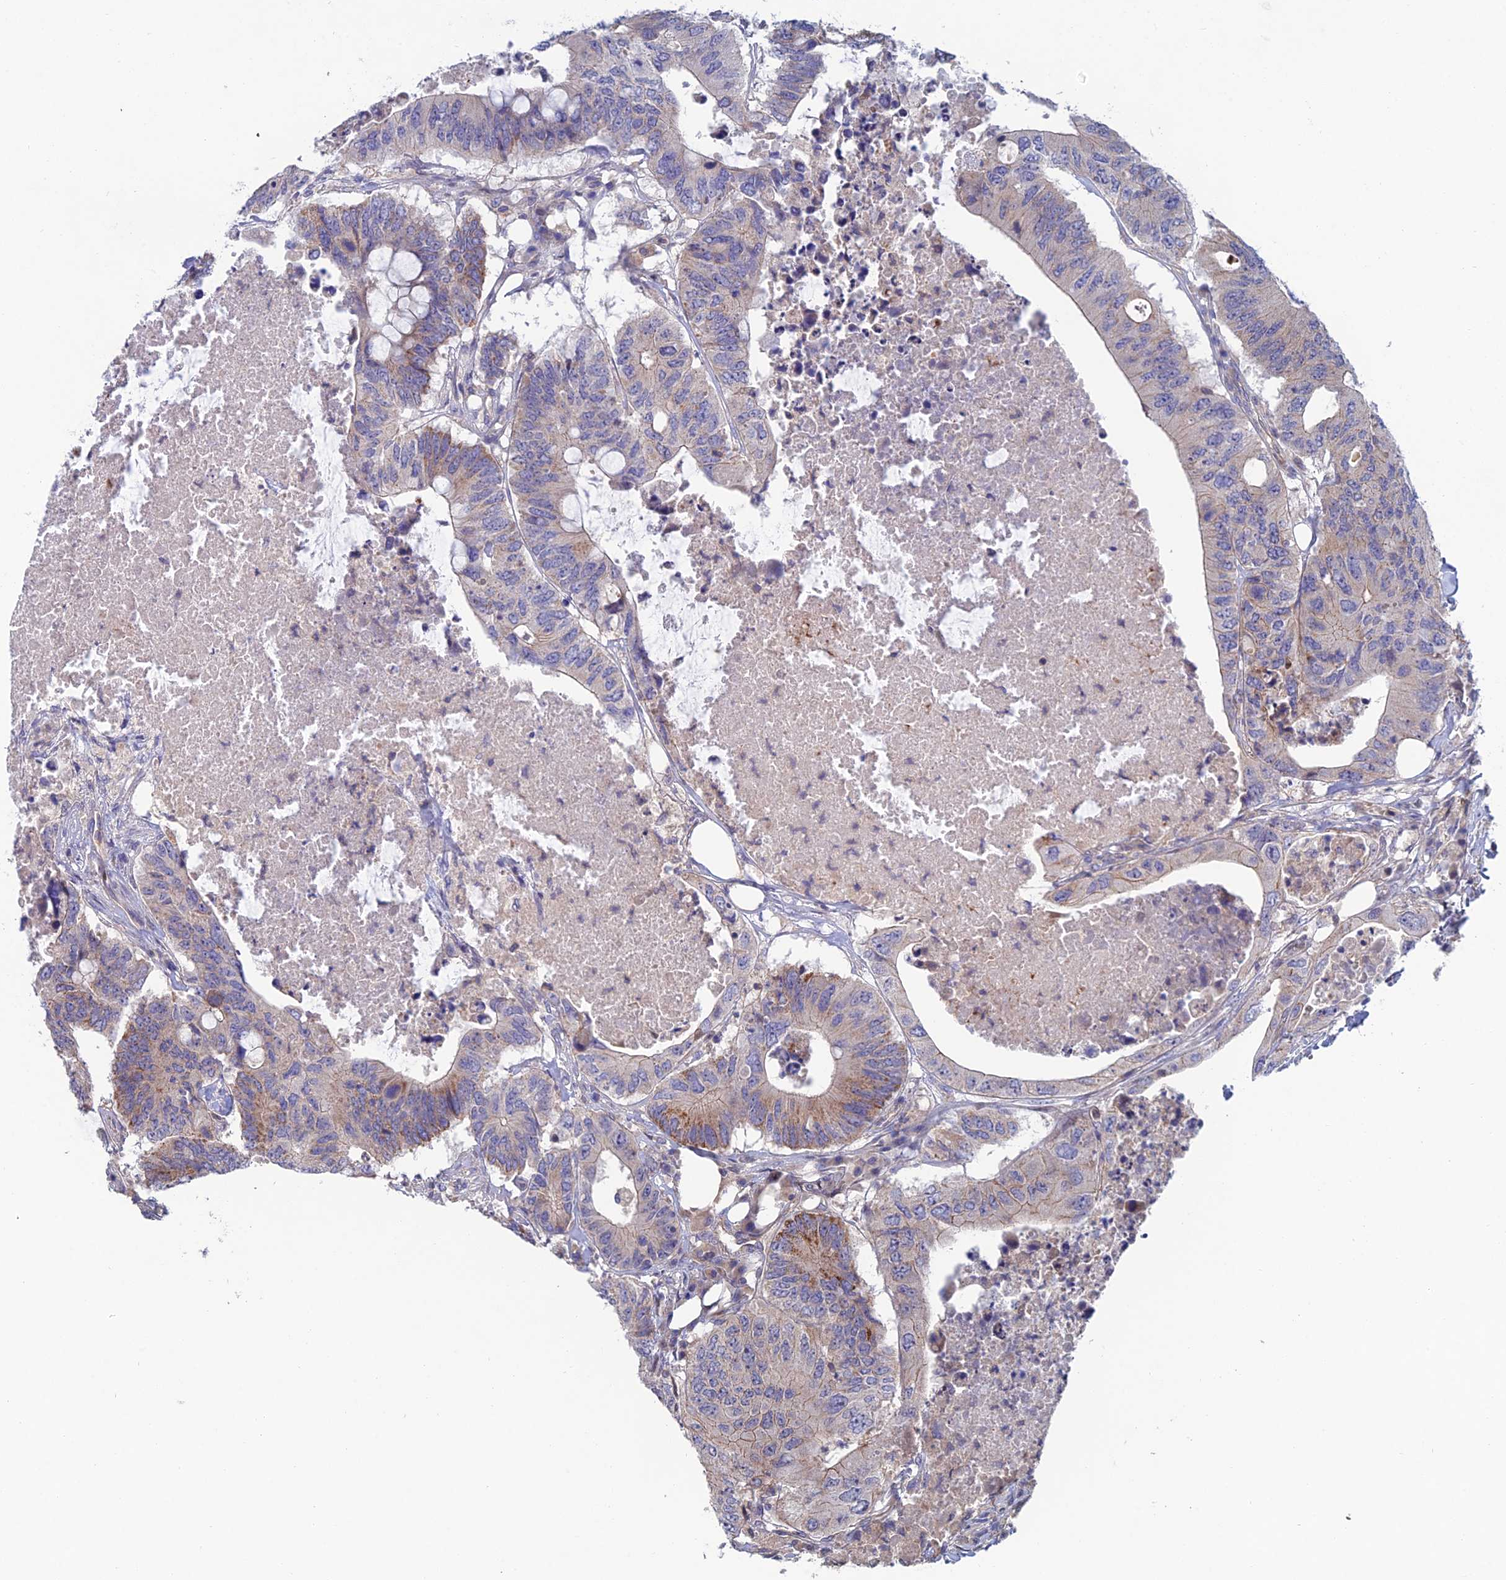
{"staining": {"intensity": "moderate", "quantity": "<25%", "location": "cytoplasmic/membranous"}, "tissue": "colorectal cancer", "cell_type": "Tumor cells", "image_type": "cancer", "snomed": [{"axis": "morphology", "description": "Adenocarcinoma, NOS"}, {"axis": "topography", "description": "Colon"}], "caption": "Immunohistochemistry of human colorectal cancer exhibits low levels of moderate cytoplasmic/membranous positivity in approximately <25% of tumor cells.", "gene": "USP37", "patient": {"sex": "male", "age": 71}}